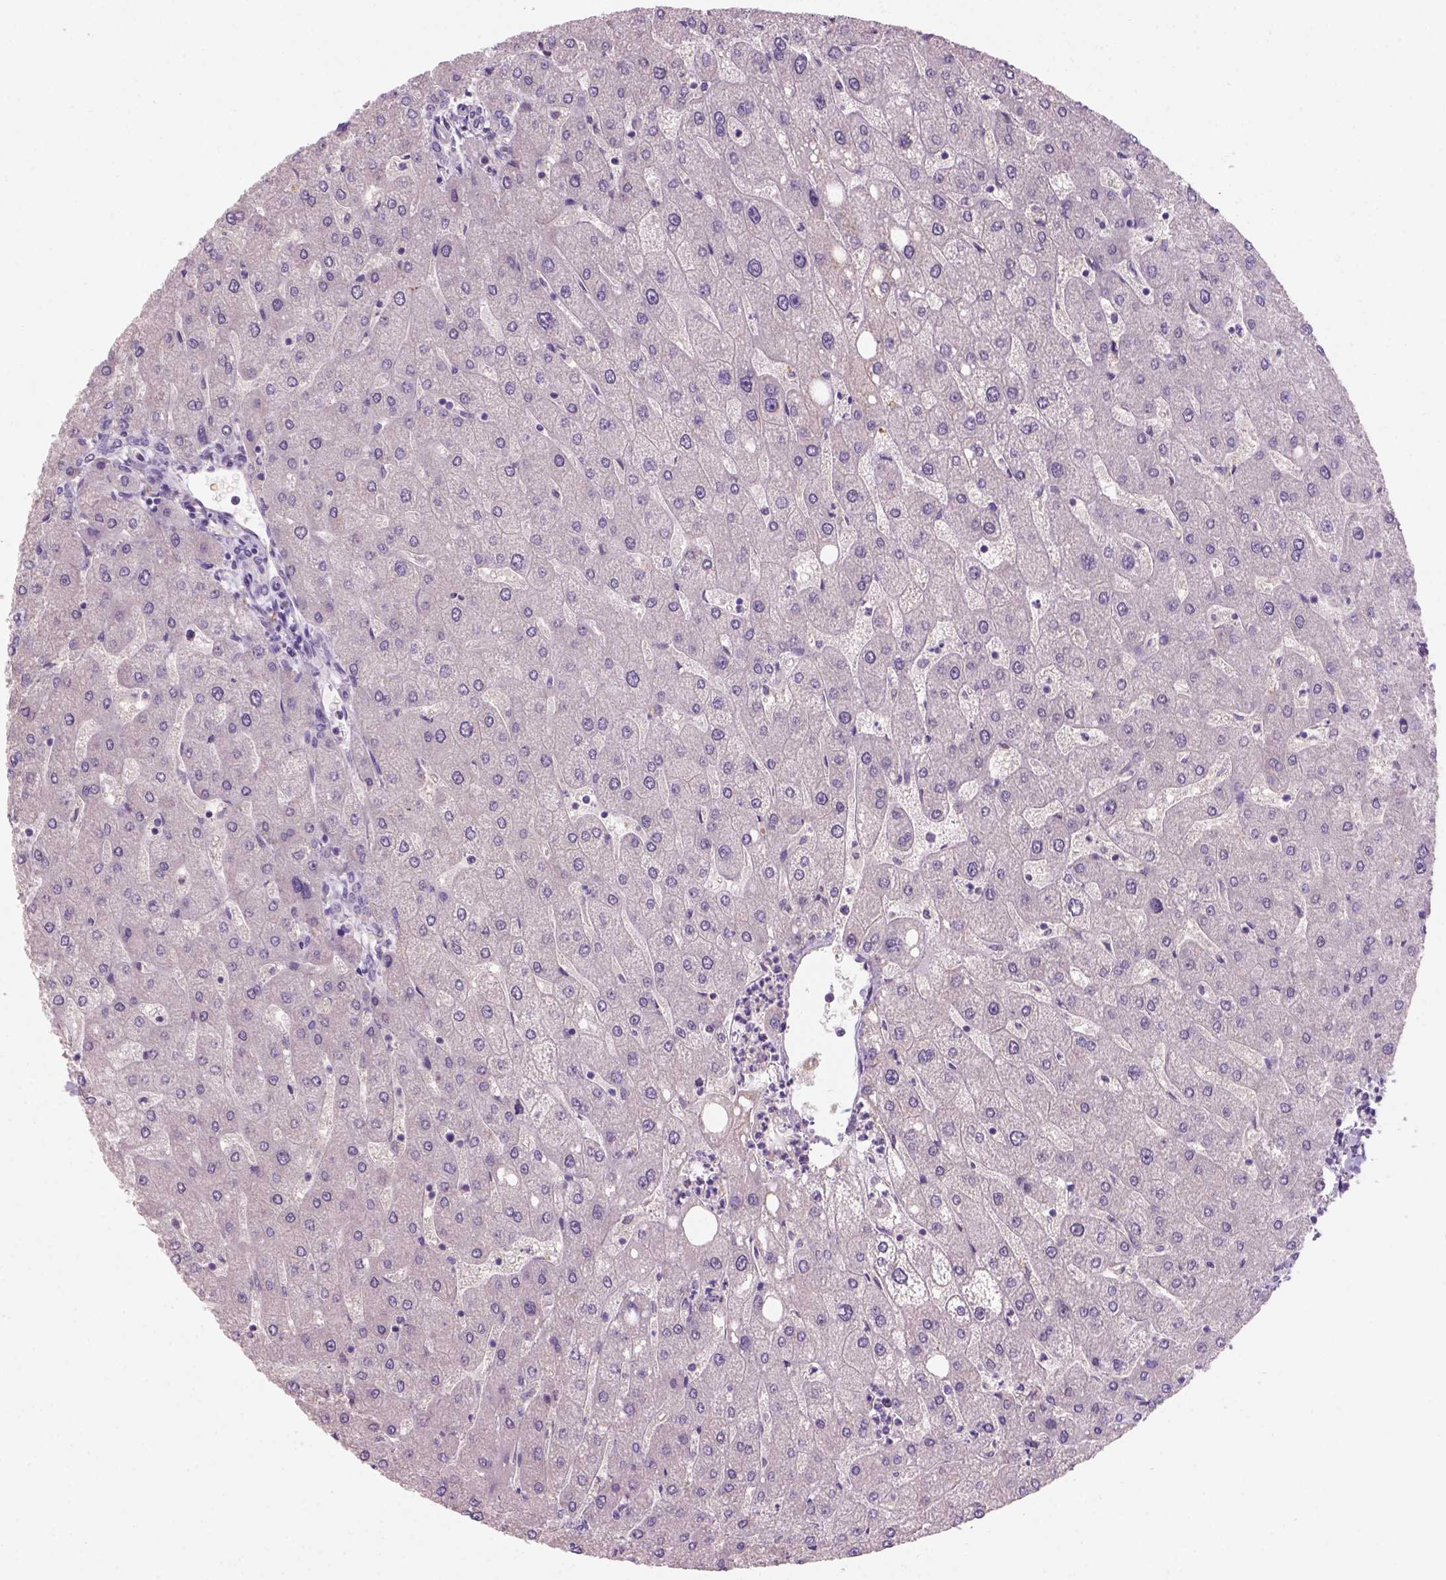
{"staining": {"intensity": "negative", "quantity": "none", "location": "none"}, "tissue": "liver", "cell_type": "Cholangiocytes", "image_type": "normal", "snomed": [{"axis": "morphology", "description": "Normal tissue, NOS"}, {"axis": "topography", "description": "Liver"}], "caption": "Immunohistochemical staining of normal liver displays no significant positivity in cholangiocytes.", "gene": "ZMAT4", "patient": {"sex": "male", "age": 67}}